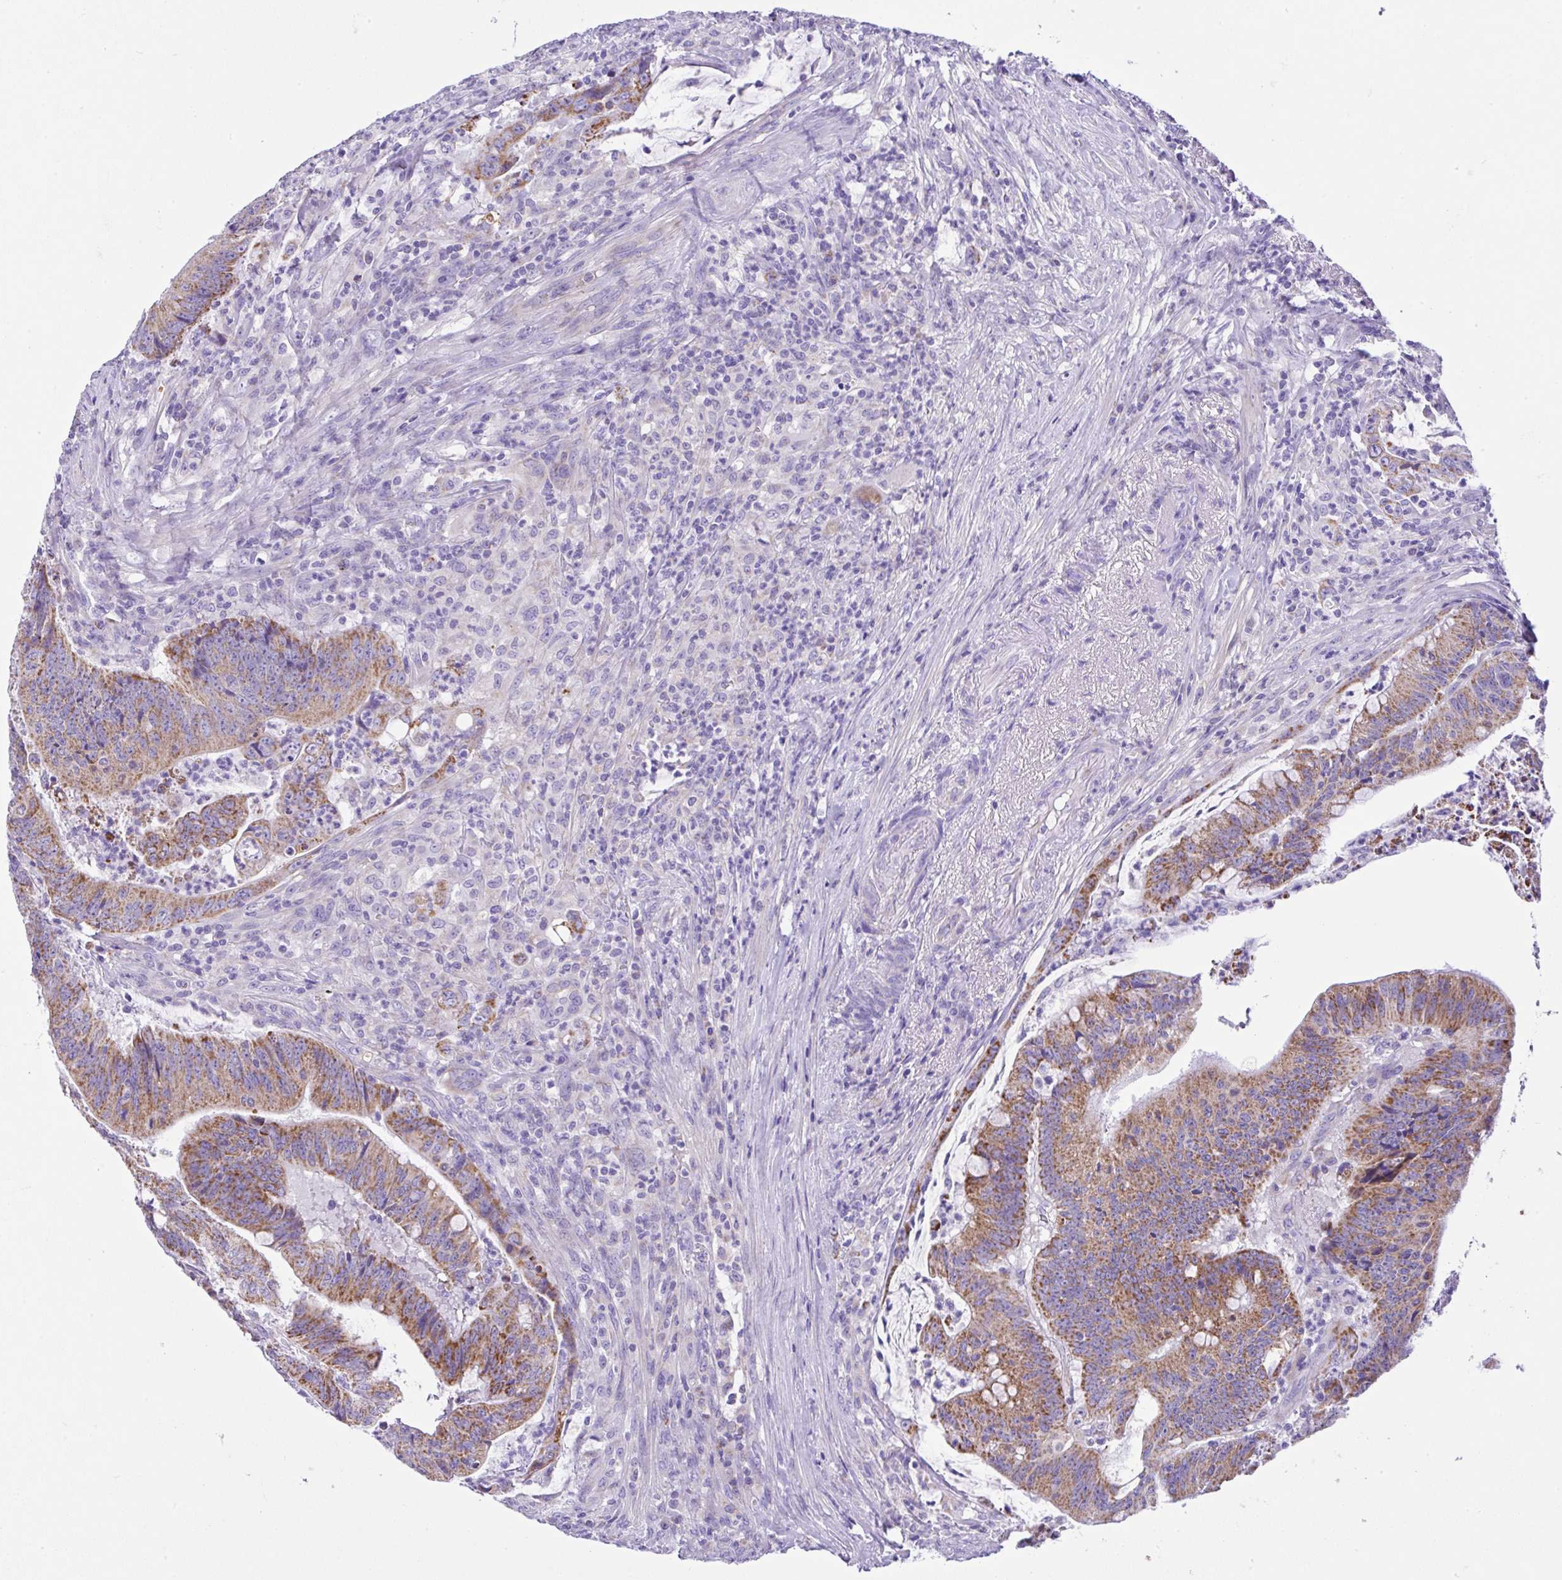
{"staining": {"intensity": "moderate", "quantity": ">75%", "location": "cytoplasmic/membranous"}, "tissue": "colorectal cancer", "cell_type": "Tumor cells", "image_type": "cancer", "snomed": [{"axis": "morphology", "description": "Adenocarcinoma, NOS"}, {"axis": "topography", "description": "Colon"}], "caption": "Immunohistochemical staining of colorectal adenocarcinoma displays medium levels of moderate cytoplasmic/membranous positivity in approximately >75% of tumor cells.", "gene": "SLC13A1", "patient": {"sex": "female", "age": 87}}